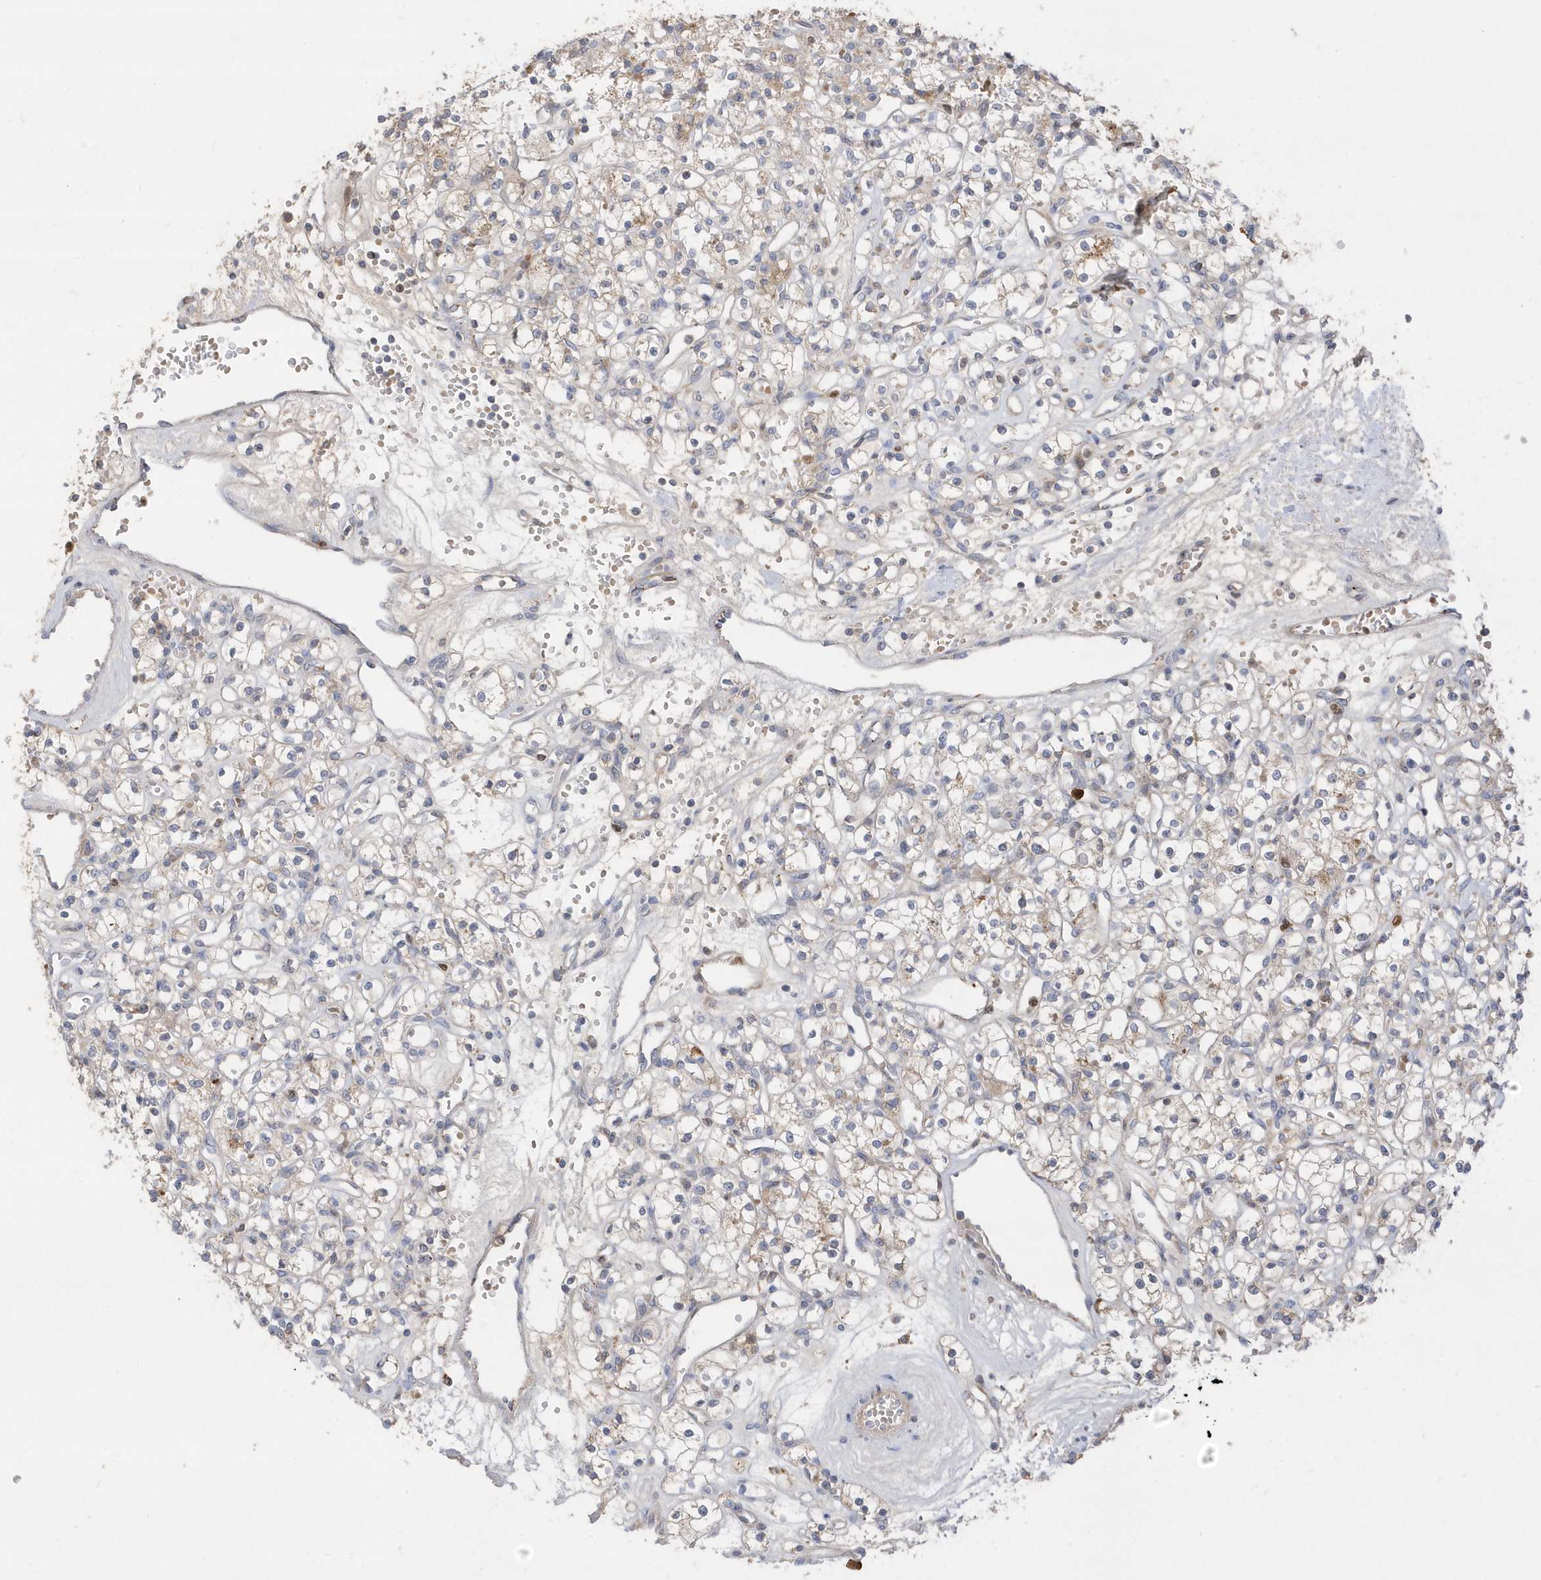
{"staining": {"intensity": "negative", "quantity": "none", "location": "none"}, "tissue": "renal cancer", "cell_type": "Tumor cells", "image_type": "cancer", "snomed": [{"axis": "morphology", "description": "Adenocarcinoma, NOS"}, {"axis": "topography", "description": "Kidney"}], "caption": "DAB (3,3'-diaminobenzidine) immunohistochemical staining of human renal cancer displays no significant positivity in tumor cells. (DAB immunohistochemistry (IHC) with hematoxylin counter stain).", "gene": "DPP9", "patient": {"sex": "female", "age": 59}}